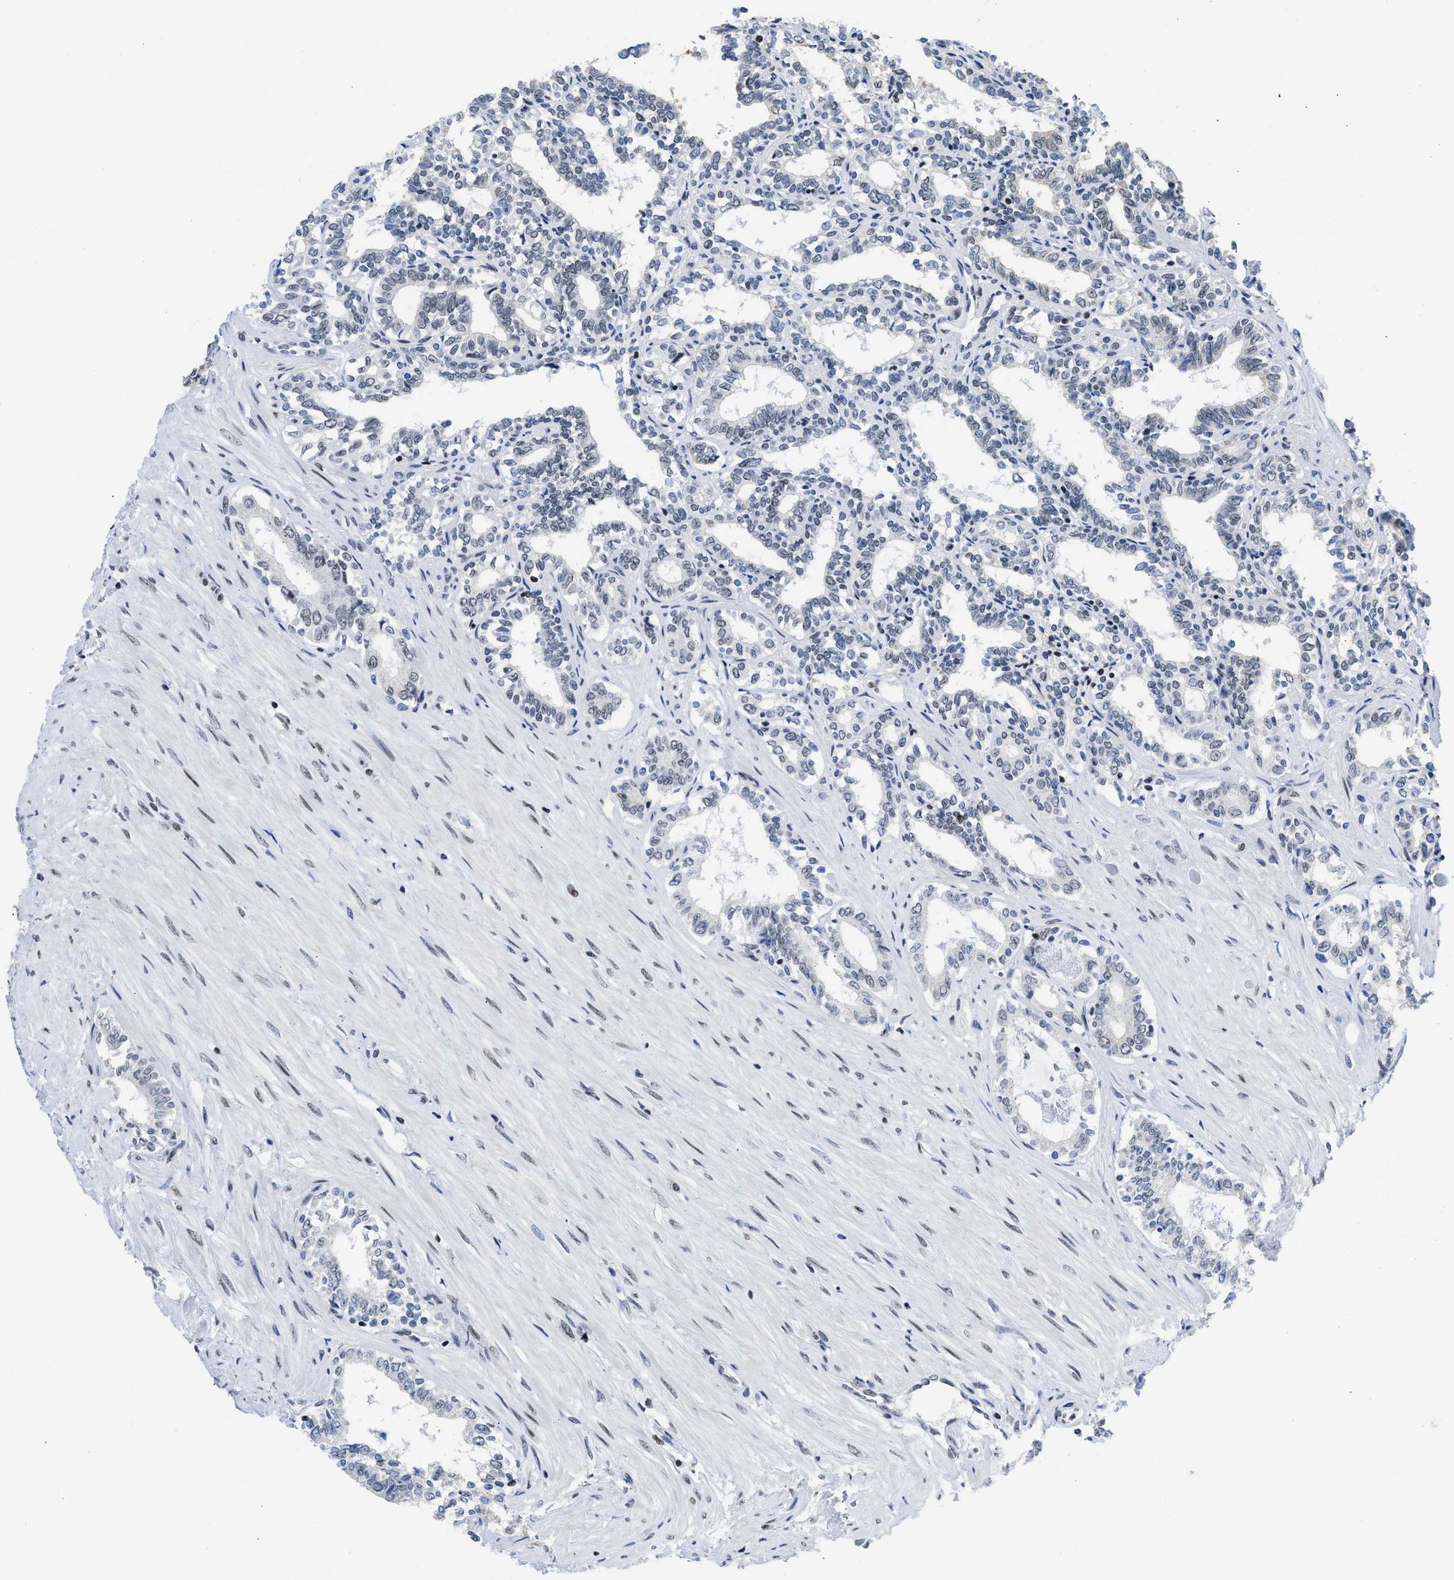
{"staining": {"intensity": "weak", "quantity": ">75%", "location": "nuclear"}, "tissue": "seminal vesicle", "cell_type": "Glandular cells", "image_type": "normal", "snomed": [{"axis": "morphology", "description": "Normal tissue, NOS"}, {"axis": "morphology", "description": "Adenocarcinoma, High grade"}, {"axis": "topography", "description": "Prostate"}, {"axis": "topography", "description": "Seminal veicle"}], "caption": "This micrograph shows immunohistochemistry staining of unremarkable human seminal vesicle, with low weak nuclear staining in about >75% of glandular cells.", "gene": "TERF2IP", "patient": {"sex": "male", "age": 55}}